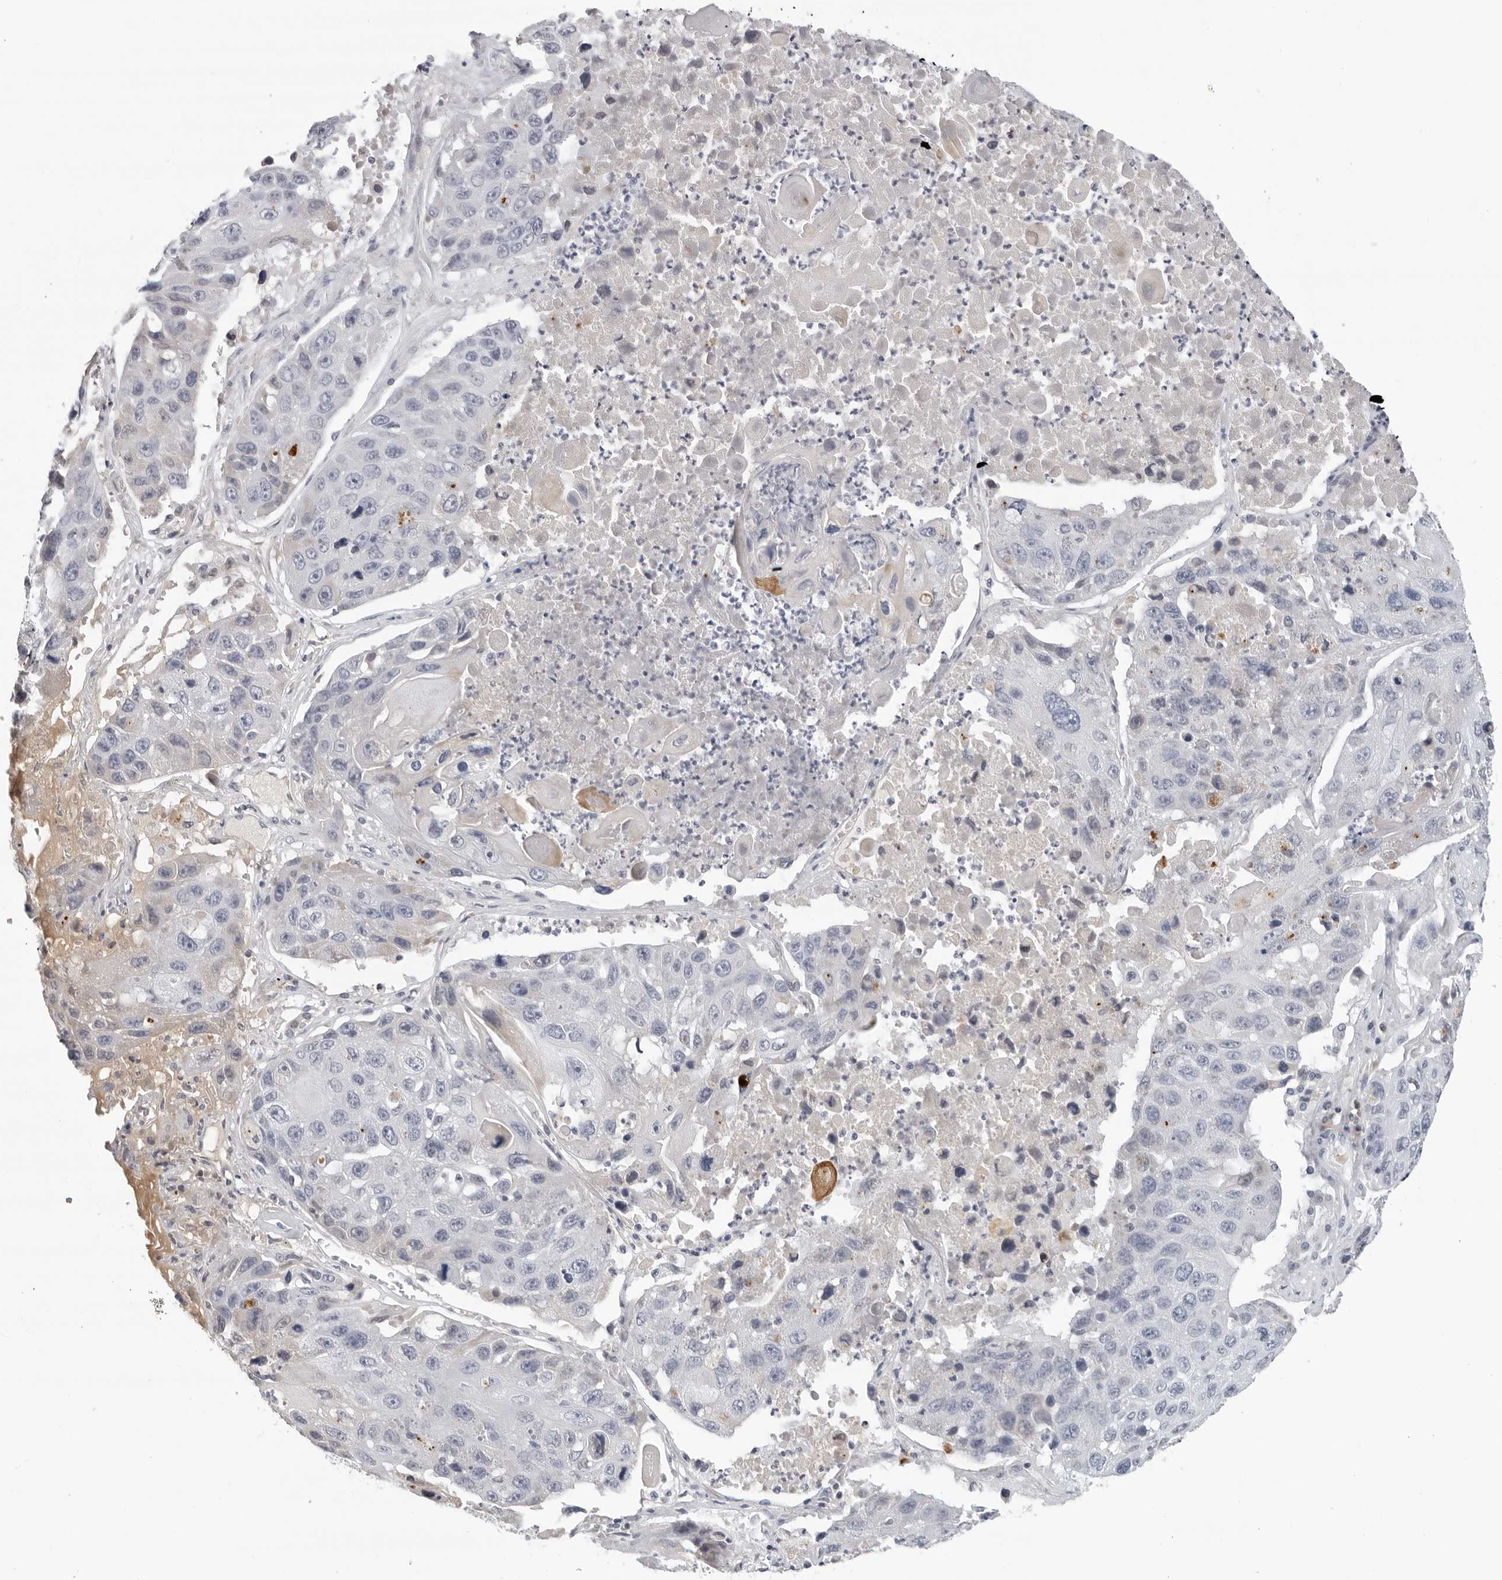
{"staining": {"intensity": "negative", "quantity": "none", "location": "none"}, "tissue": "lung cancer", "cell_type": "Tumor cells", "image_type": "cancer", "snomed": [{"axis": "morphology", "description": "Squamous cell carcinoma, NOS"}, {"axis": "topography", "description": "Lung"}], "caption": "Micrograph shows no protein staining in tumor cells of squamous cell carcinoma (lung) tissue.", "gene": "ZNF502", "patient": {"sex": "male", "age": 61}}